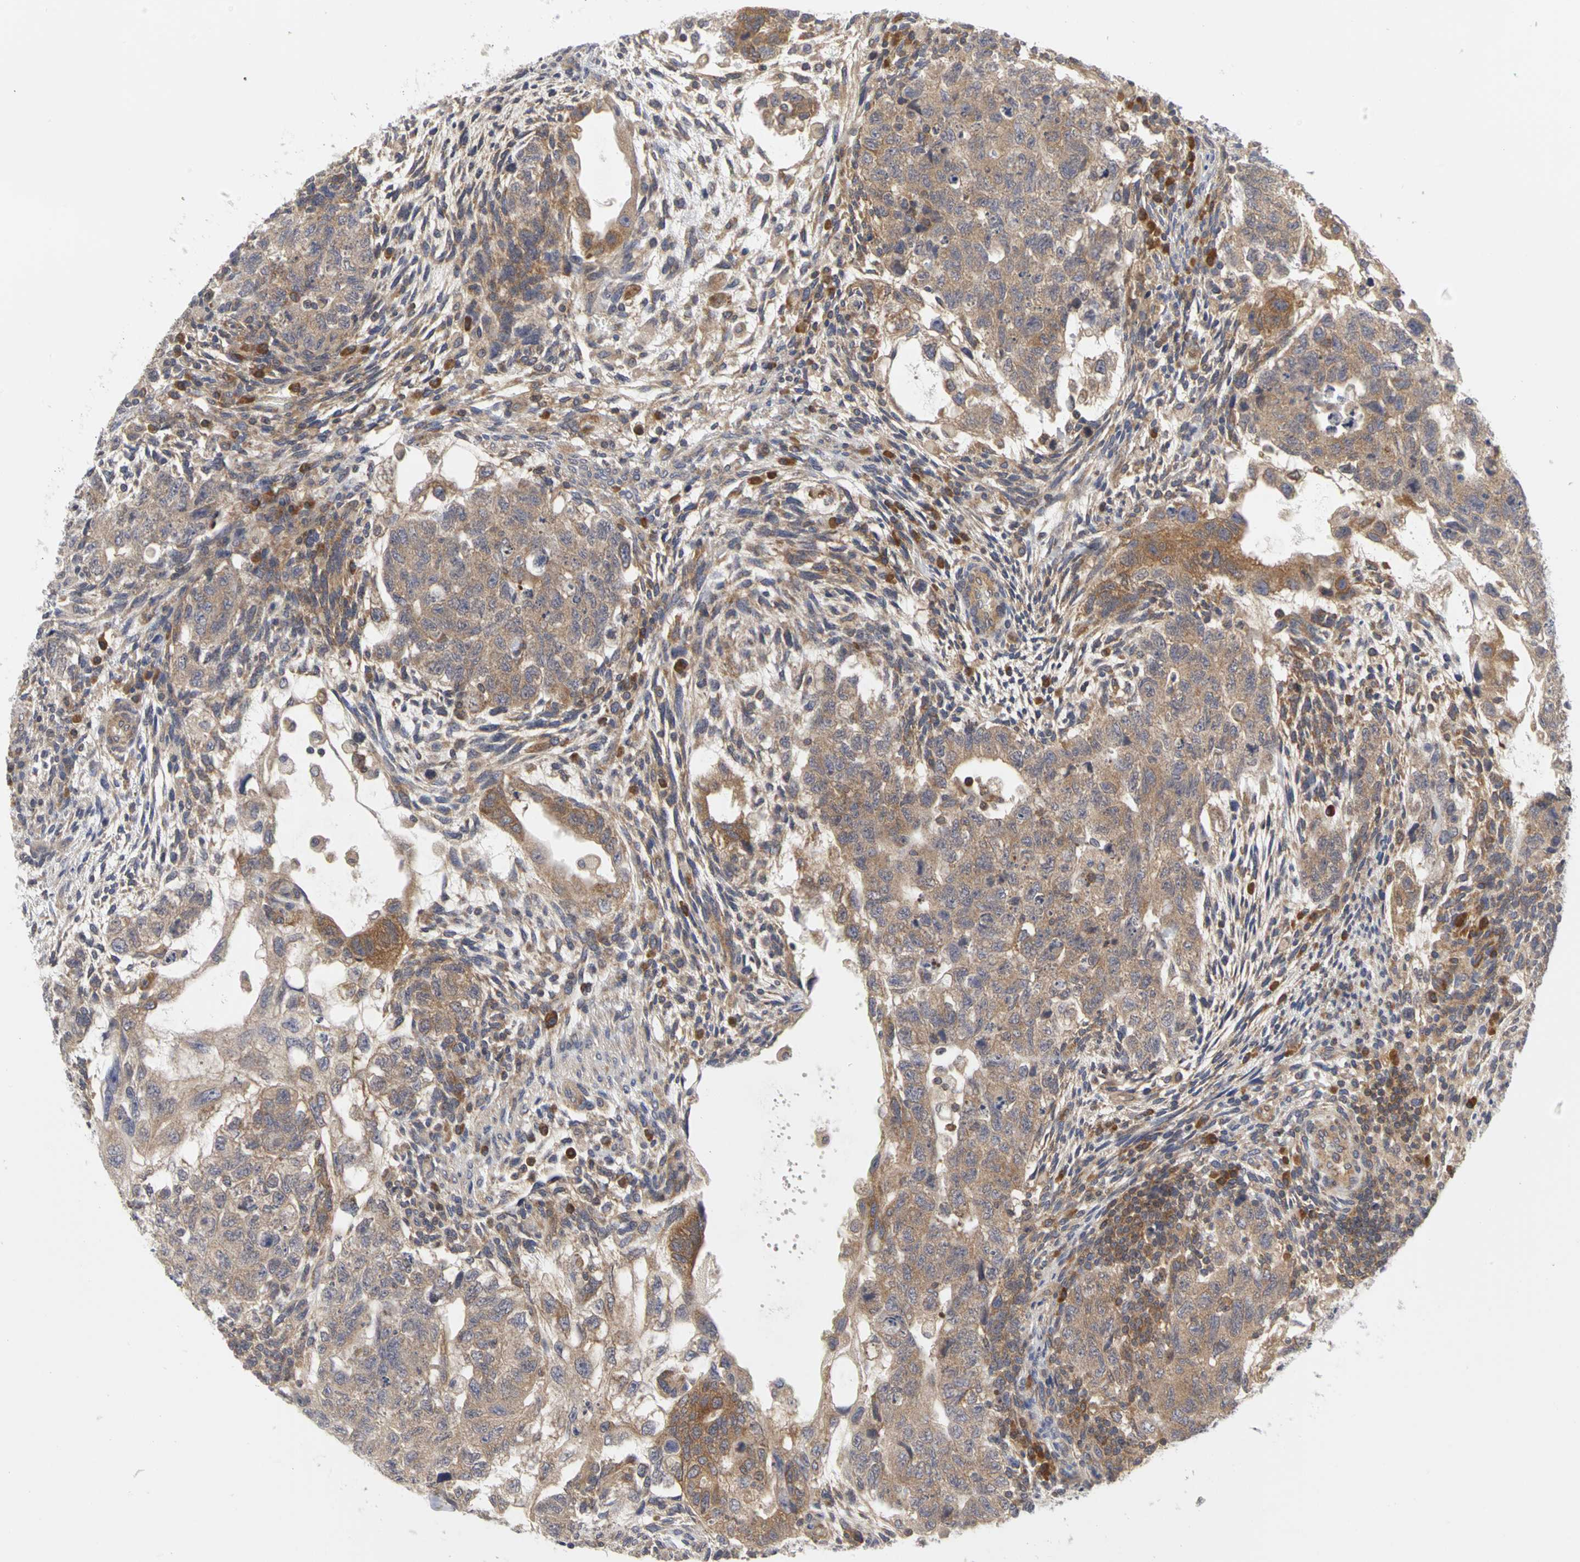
{"staining": {"intensity": "weak", "quantity": ">75%", "location": "cytoplasmic/membranous"}, "tissue": "testis cancer", "cell_type": "Tumor cells", "image_type": "cancer", "snomed": [{"axis": "morphology", "description": "Normal tissue, NOS"}, {"axis": "morphology", "description": "Carcinoma, Embryonal, NOS"}, {"axis": "topography", "description": "Testis"}], "caption": "Testis cancer tissue exhibits weak cytoplasmic/membranous staining in approximately >75% of tumor cells, visualized by immunohistochemistry. (DAB (3,3'-diaminobenzidine) = brown stain, brightfield microscopy at high magnification).", "gene": "IRAK1", "patient": {"sex": "male", "age": 36}}